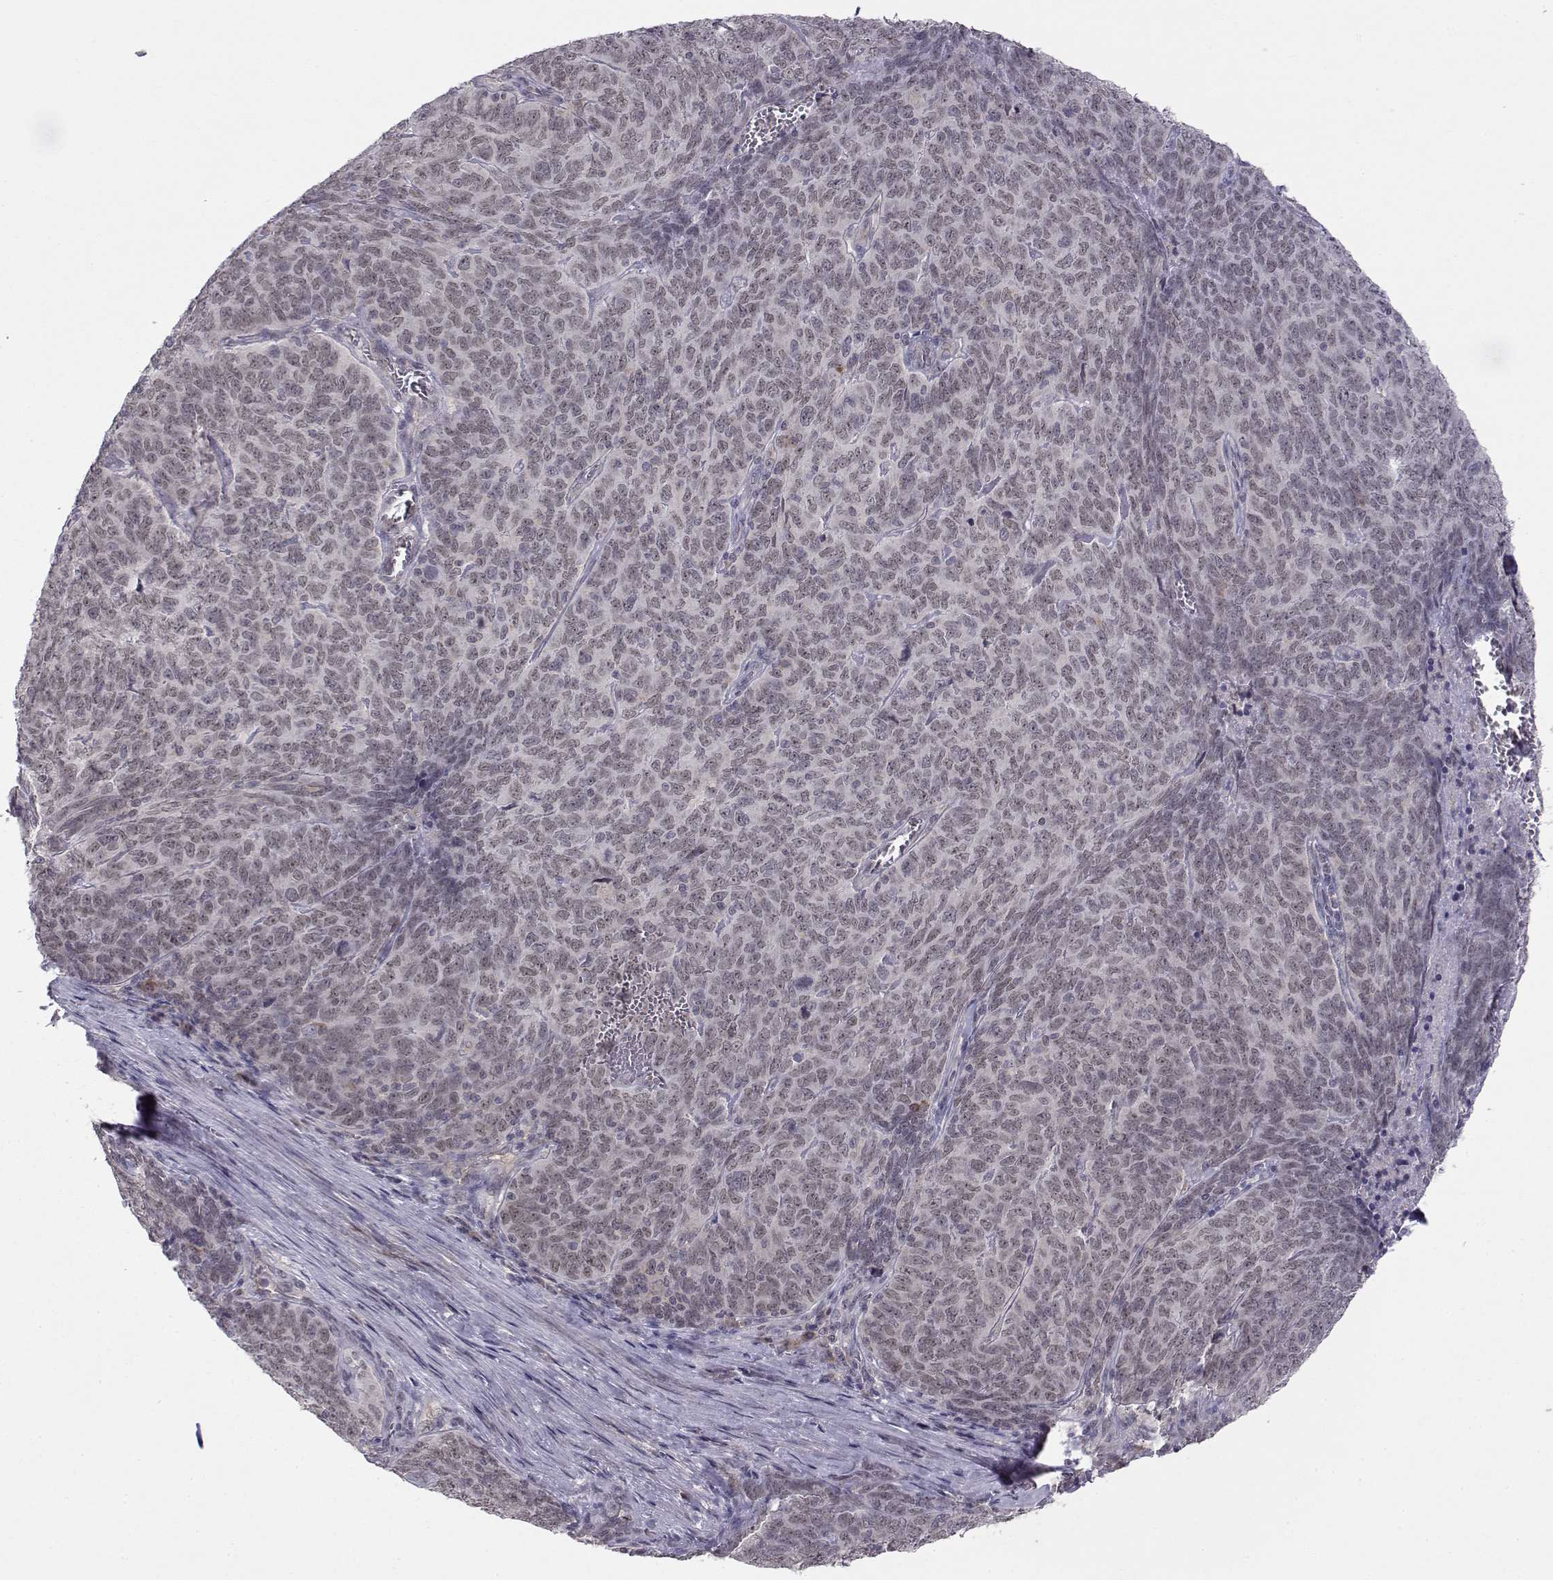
{"staining": {"intensity": "negative", "quantity": "none", "location": "none"}, "tissue": "skin cancer", "cell_type": "Tumor cells", "image_type": "cancer", "snomed": [{"axis": "morphology", "description": "Squamous cell carcinoma, NOS"}, {"axis": "topography", "description": "Skin"}, {"axis": "topography", "description": "Anal"}], "caption": "Tumor cells are negative for brown protein staining in squamous cell carcinoma (skin).", "gene": "KIF13B", "patient": {"sex": "female", "age": 51}}